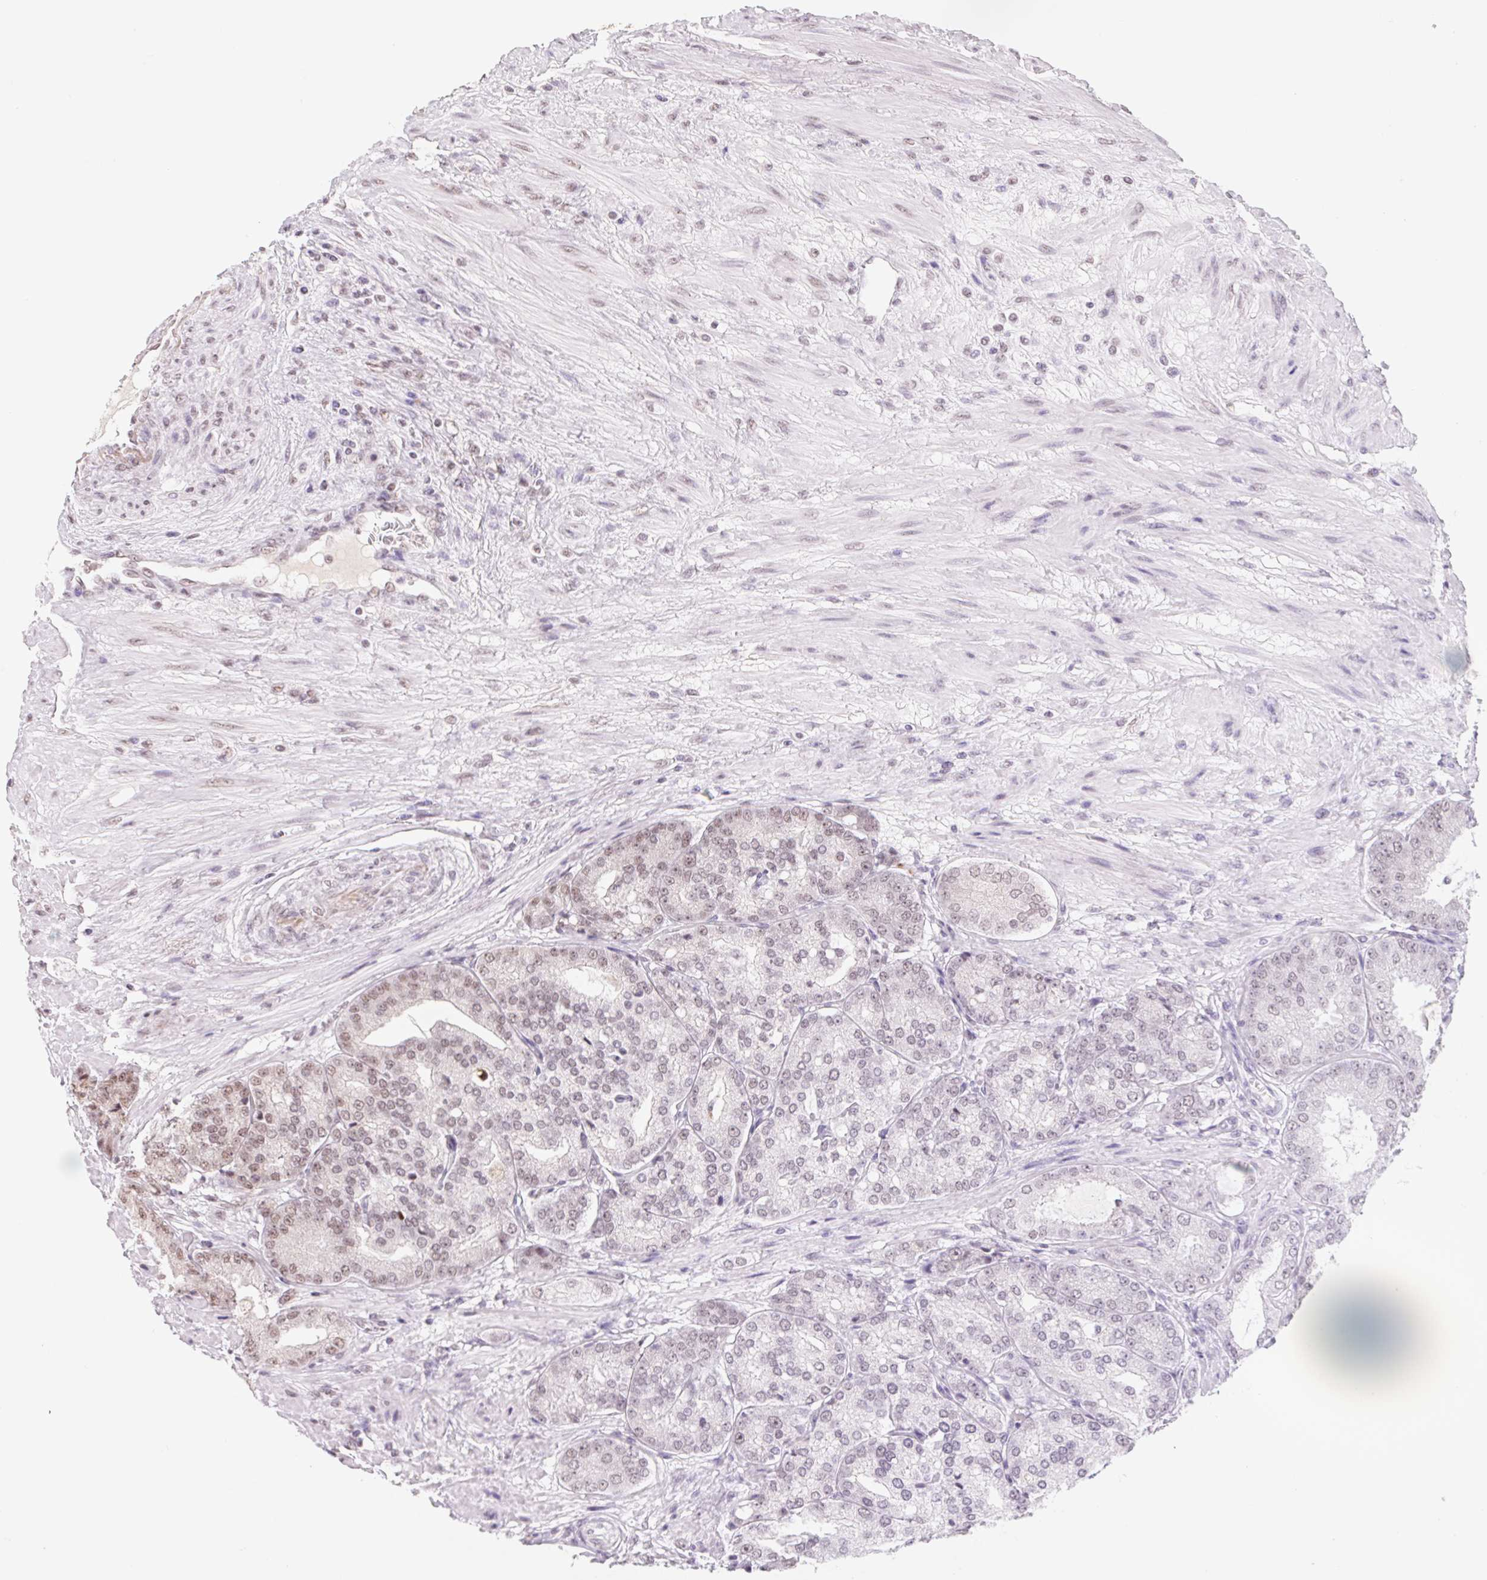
{"staining": {"intensity": "moderate", "quantity": "25%-75%", "location": "nuclear"}, "tissue": "prostate cancer", "cell_type": "Tumor cells", "image_type": "cancer", "snomed": [{"axis": "morphology", "description": "Adenocarcinoma, High grade"}, {"axis": "topography", "description": "Prostate"}], "caption": "Prostate adenocarcinoma (high-grade) stained with DAB (3,3'-diaminobenzidine) immunohistochemistry displays medium levels of moderate nuclear positivity in about 25%-75% of tumor cells. Using DAB (3,3'-diaminobenzidine) (brown) and hematoxylin (blue) stains, captured at high magnification using brightfield microscopy.", "gene": "SNRPG", "patient": {"sex": "male", "age": 71}}